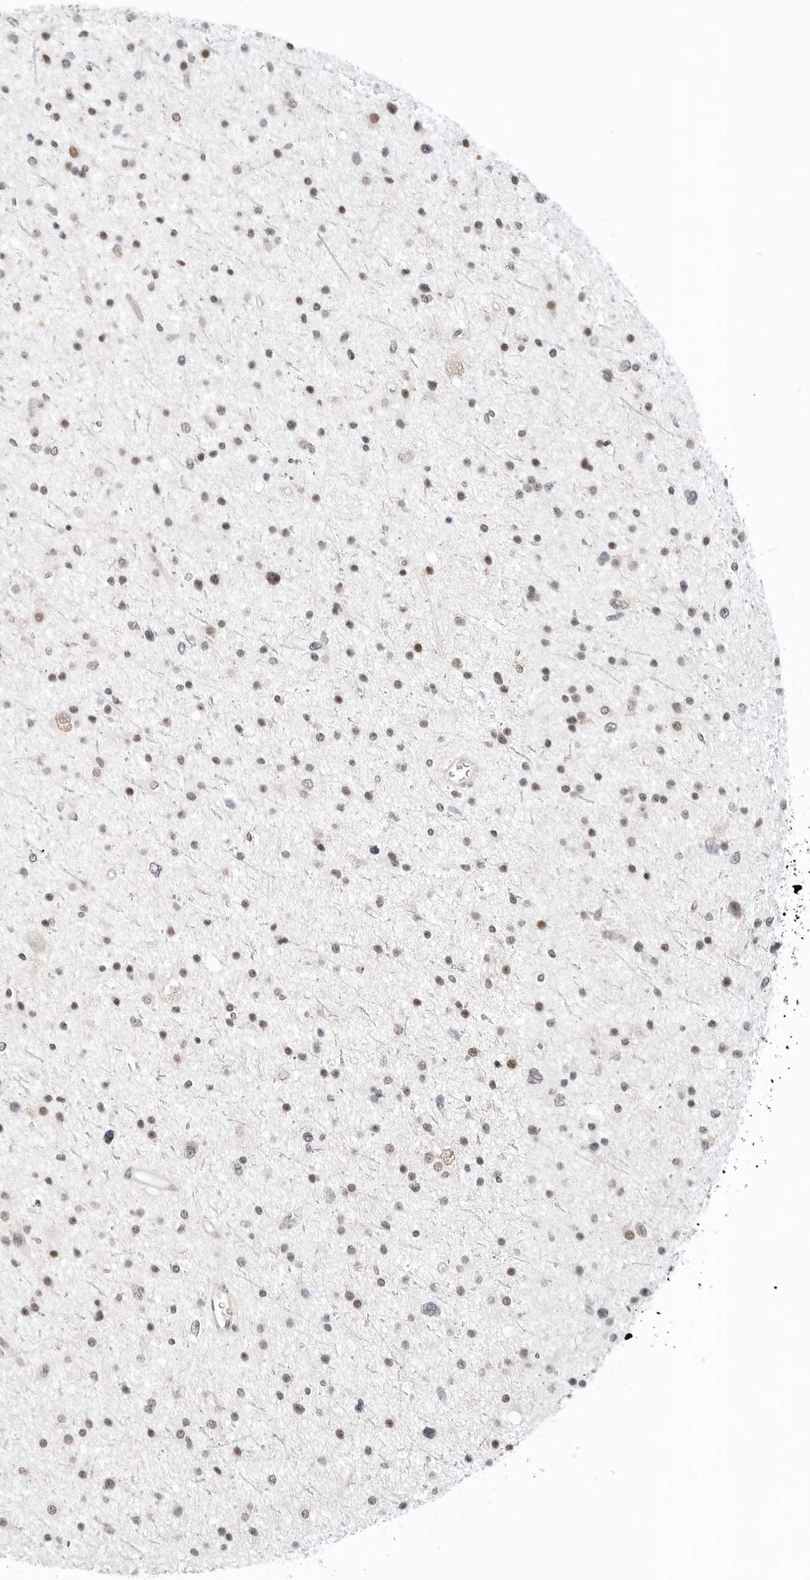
{"staining": {"intensity": "moderate", "quantity": "<25%", "location": "nuclear"}, "tissue": "glioma", "cell_type": "Tumor cells", "image_type": "cancer", "snomed": [{"axis": "morphology", "description": "Glioma, malignant, Low grade"}, {"axis": "topography", "description": "Brain"}], "caption": "Protein staining by immunohistochemistry exhibits moderate nuclear staining in about <25% of tumor cells in malignant glioma (low-grade).", "gene": "TSEN2", "patient": {"sex": "female", "age": 37}}